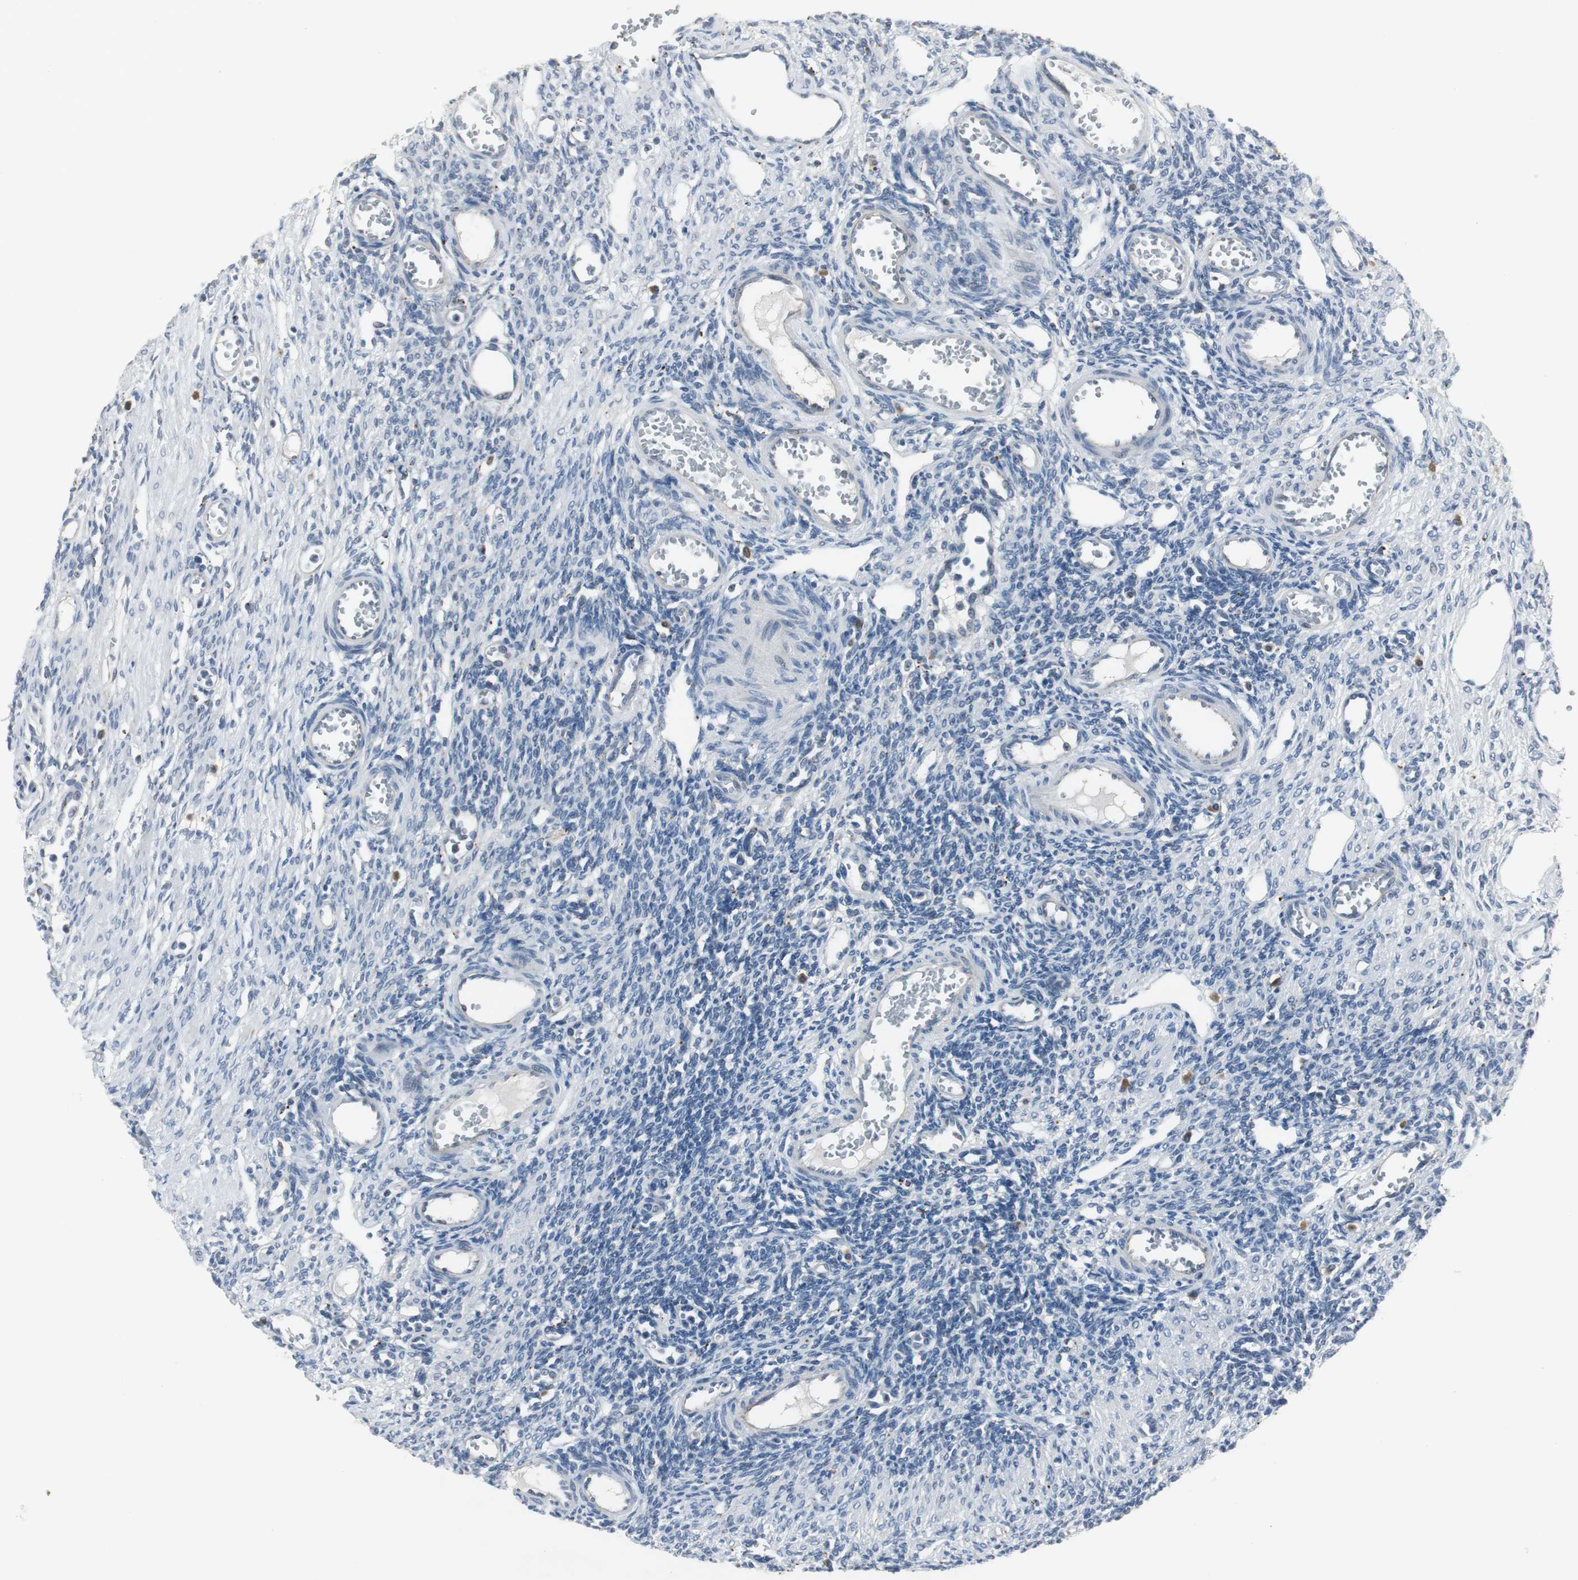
{"staining": {"intensity": "negative", "quantity": "none", "location": "none"}, "tissue": "ovary", "cell_type": "Ovarian stroma cells", "image_type": "normal", "snomed": [{"axis": "morphology", "description": "Normal tissue, NOS"}, {"axis": "topography", "description": "Ovary"}], "caption": "IHC micrograph of normal ovary: ovary stained with DAB (3,3'-diaminobenzidine) exhibits no significant protein expression in ovarian stroma cells.", "gene": "NLGN1", "patient": {"sex": "female", "age": 33}}